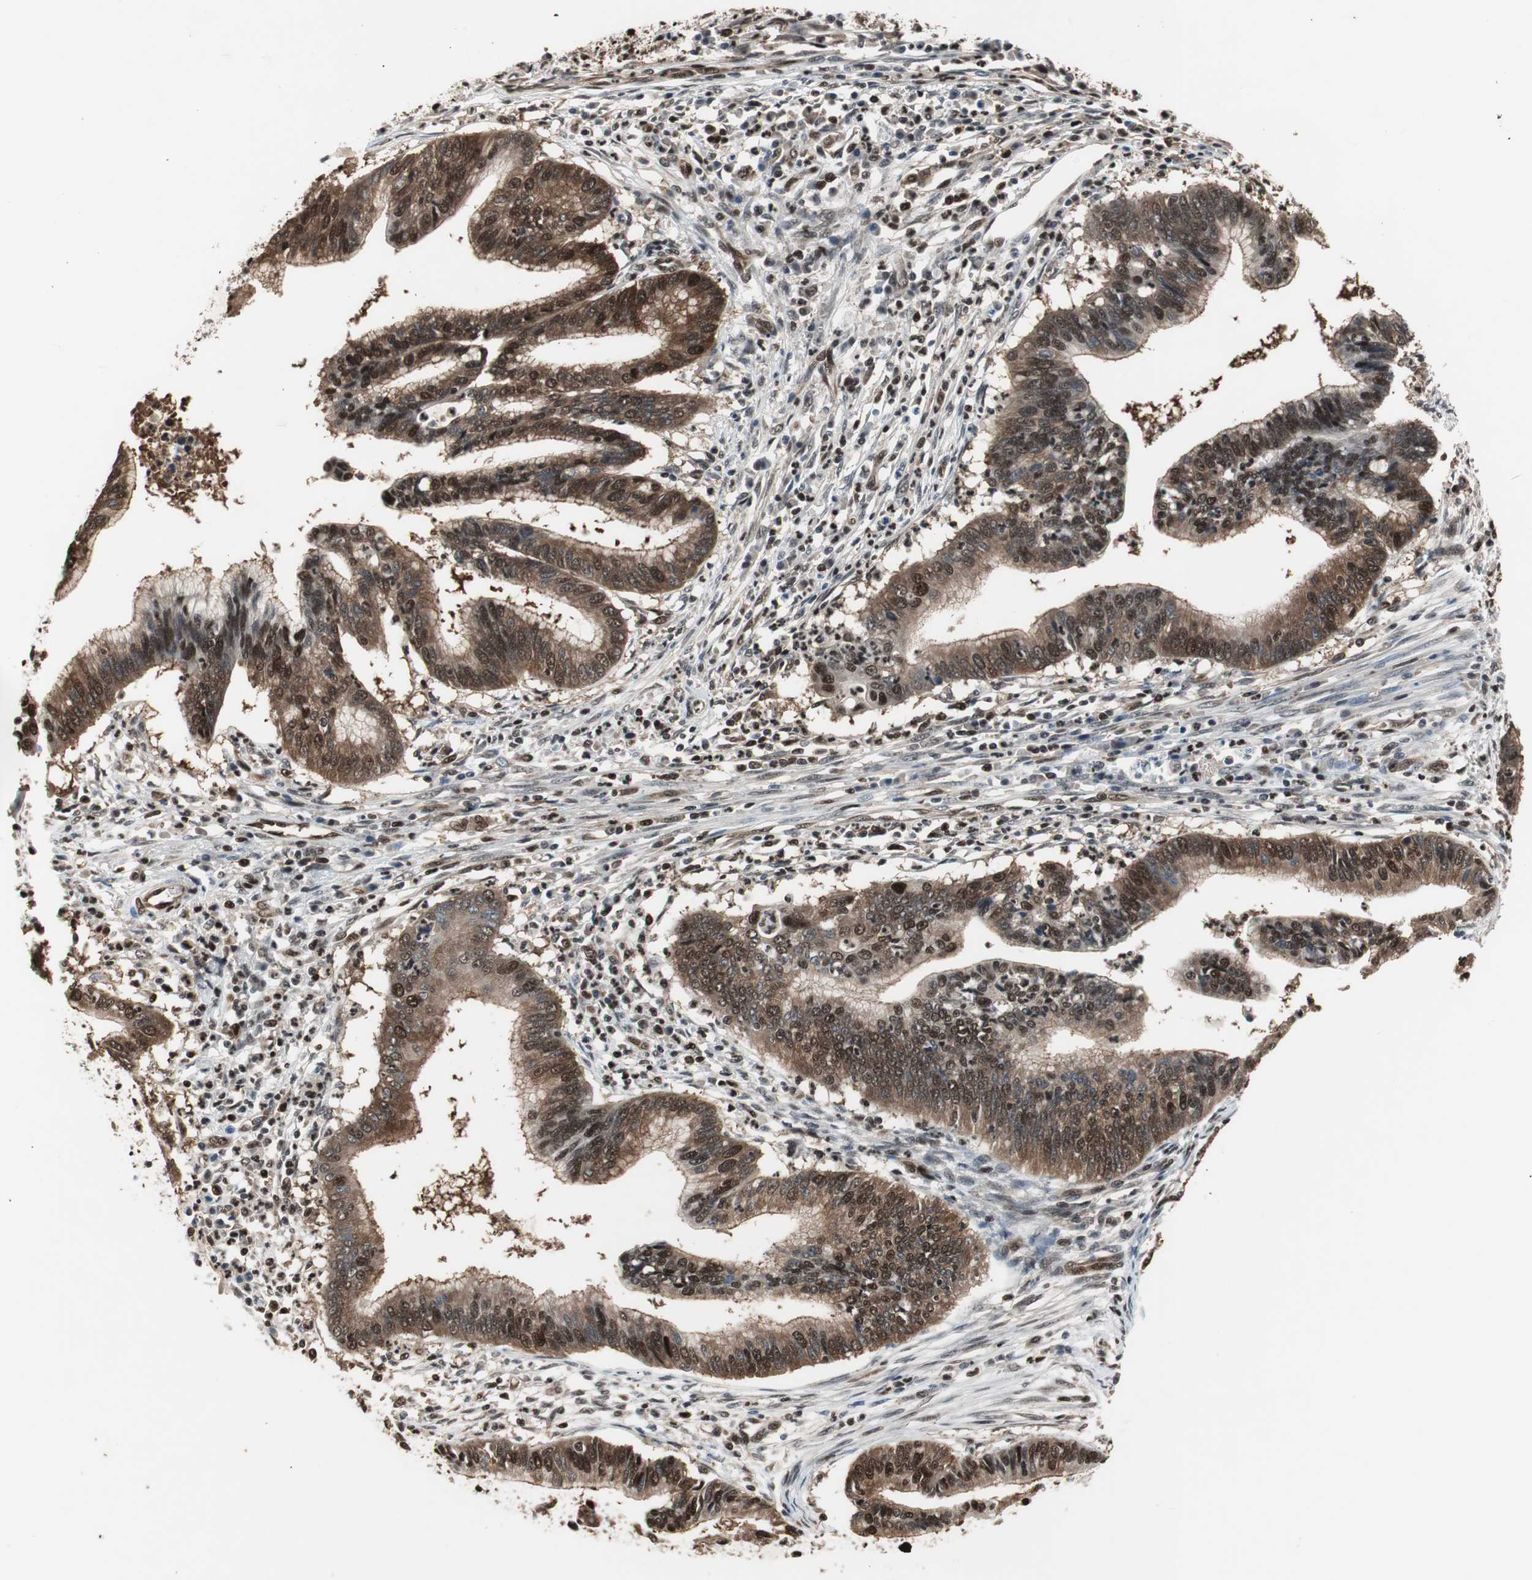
{"staining": {"intensity": "strong", "quantity": ">75%", "location": "cytoplasmic/membranous,nuclear"}, "tissue": "cervical cancer", "cell_type": "Tumor cells", "image_type": "cancer", "snomed": [{"axis": "morphology", "description": "Adenocarcinoma, NOS"}, {"axis": "topography", "description": "Cervix"}], "caption": "Protein expression analysis of human cervical cancer reveals strong cytoplasmic/membranous and nuclear expression in about >75% of tumor cells.", "gene": "ACLY", "patient": {"sex": "female", "age": 36}}